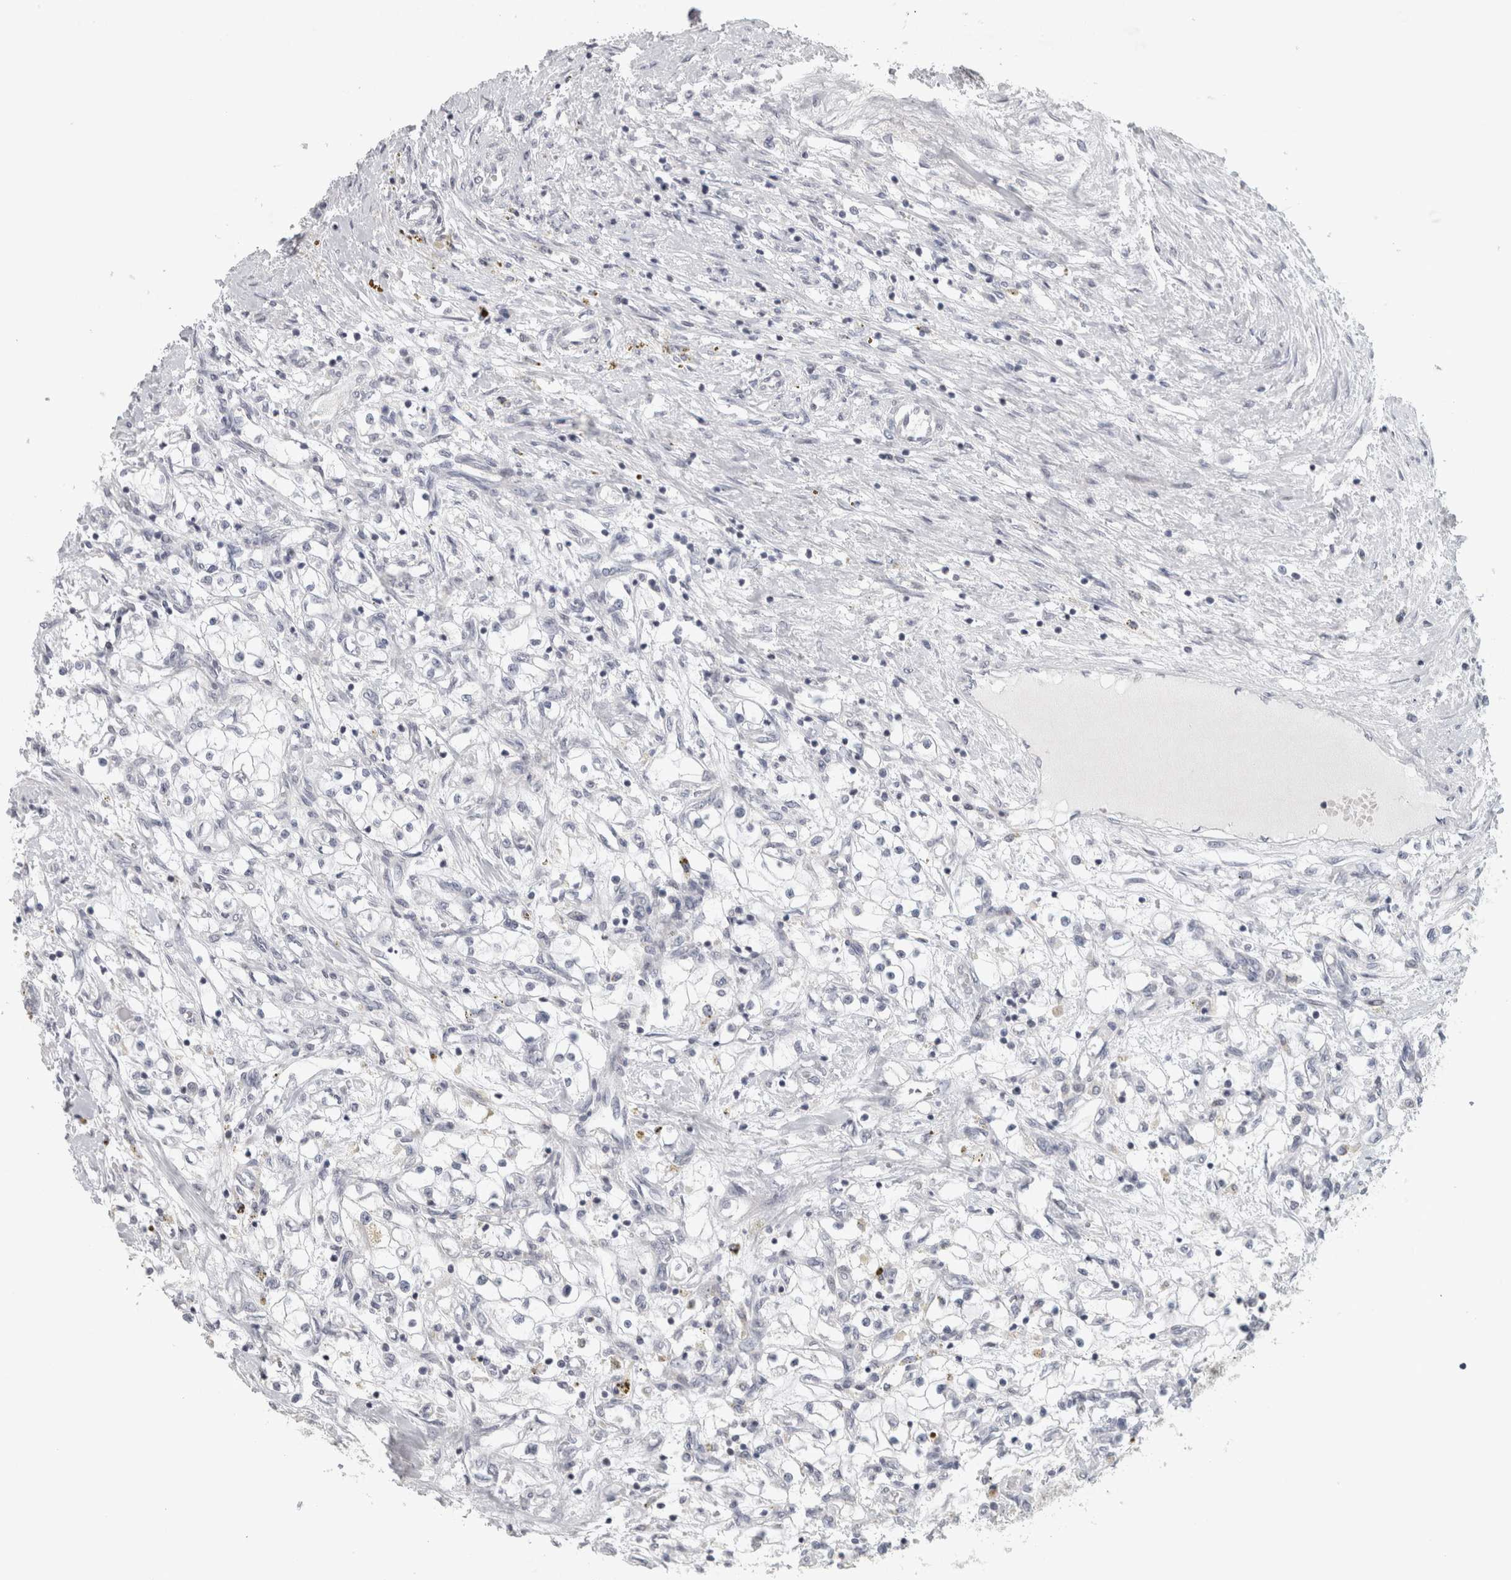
{"staining": {"intensity": "negative", "quantity": "none", "location": "none"}, "tissue": "renal cancer", "cell_type": "Tumor cells", "image_type": "cancer", "snomed": [{"axis": "morphology", "description": "Adenocarcinoma, NOS"}, {"axis": "topography", "description": "Kidney"}], "caption": "Renal cancer stained for a protein using IHC displays no positivity tumor cells.", "gene": "PTPRN2", "patient": {"sex": "male", "age": 68}}